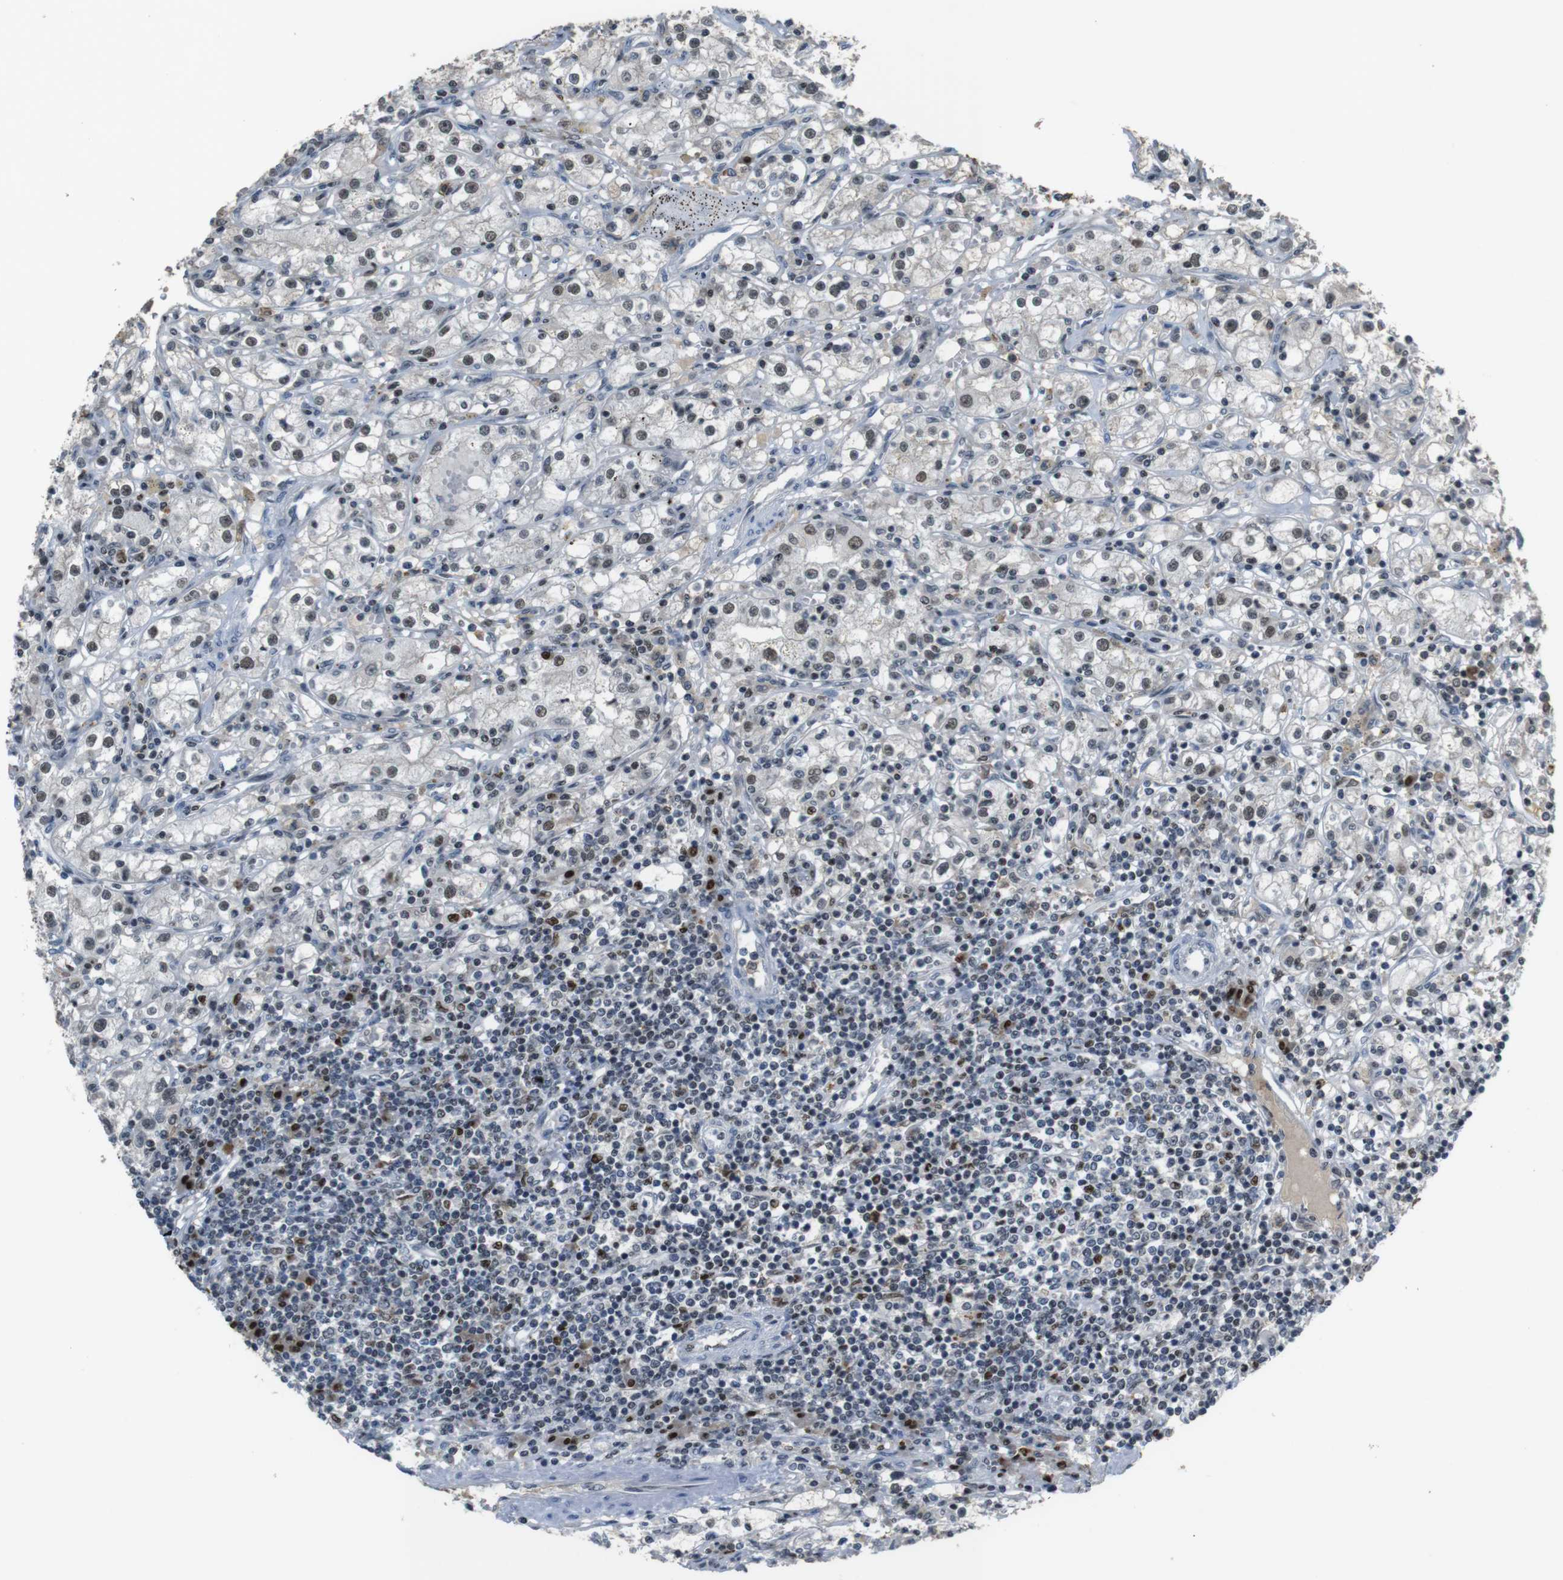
{"staining": {"intensity": "moderate", "quantity": "25%-75%", "location": "nuclear"}, "tissue": "renal cancer", "cell_type": "Tumor cells", "image_type": "cancer", "snomed": [{"axis": "morphology", "description": "Adenocarcinoma, NOS"}, {"axis": "topography", "description": "Kidney"}], "caption": "Immunohistochemical staining of renal cancer displays medium levels of moderate nuclear protein staining in about 25%-75% of tumor cells.", "gene": "SUB1", "patient": {"sex": "male", "age": 56}}